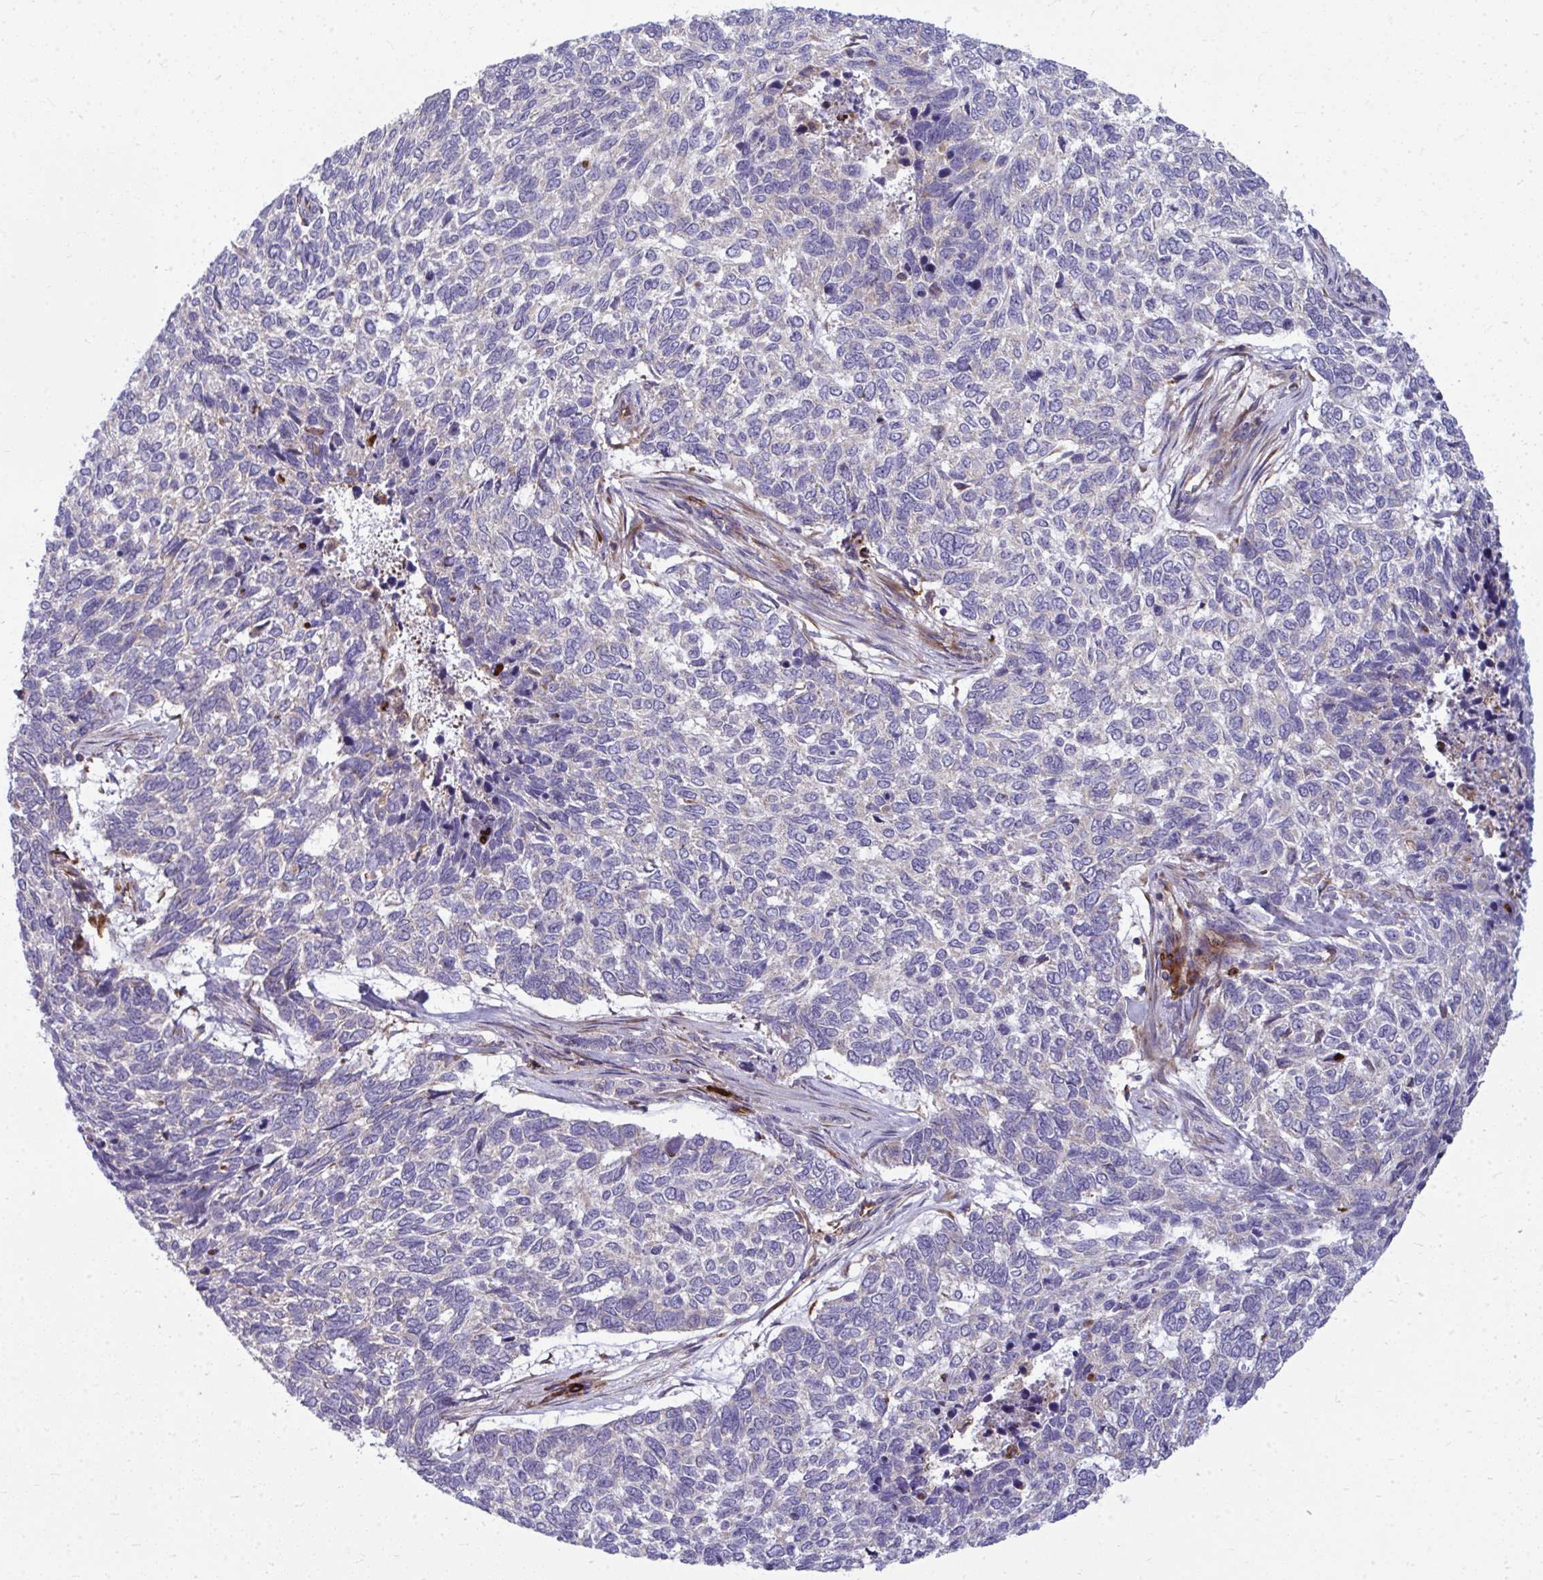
{"staining": {"intensity": "negative", "quantity": "none", "location": "none"}, "tissue": "skin cancer", "cell_type": "Tumor cells", "image_type": "cancer", "snomed": [{"axis": "morphology", "description": "Basal cell carcinoma"}, {"axis": "topography", "description": "Skin"}], "caption": "Human skin cancer stained for a protein using immunohistochemistry exhibits no positivity in tumor cells.", "gene": "GFPT2", "patient": {"sex": "female", "age": 65}}